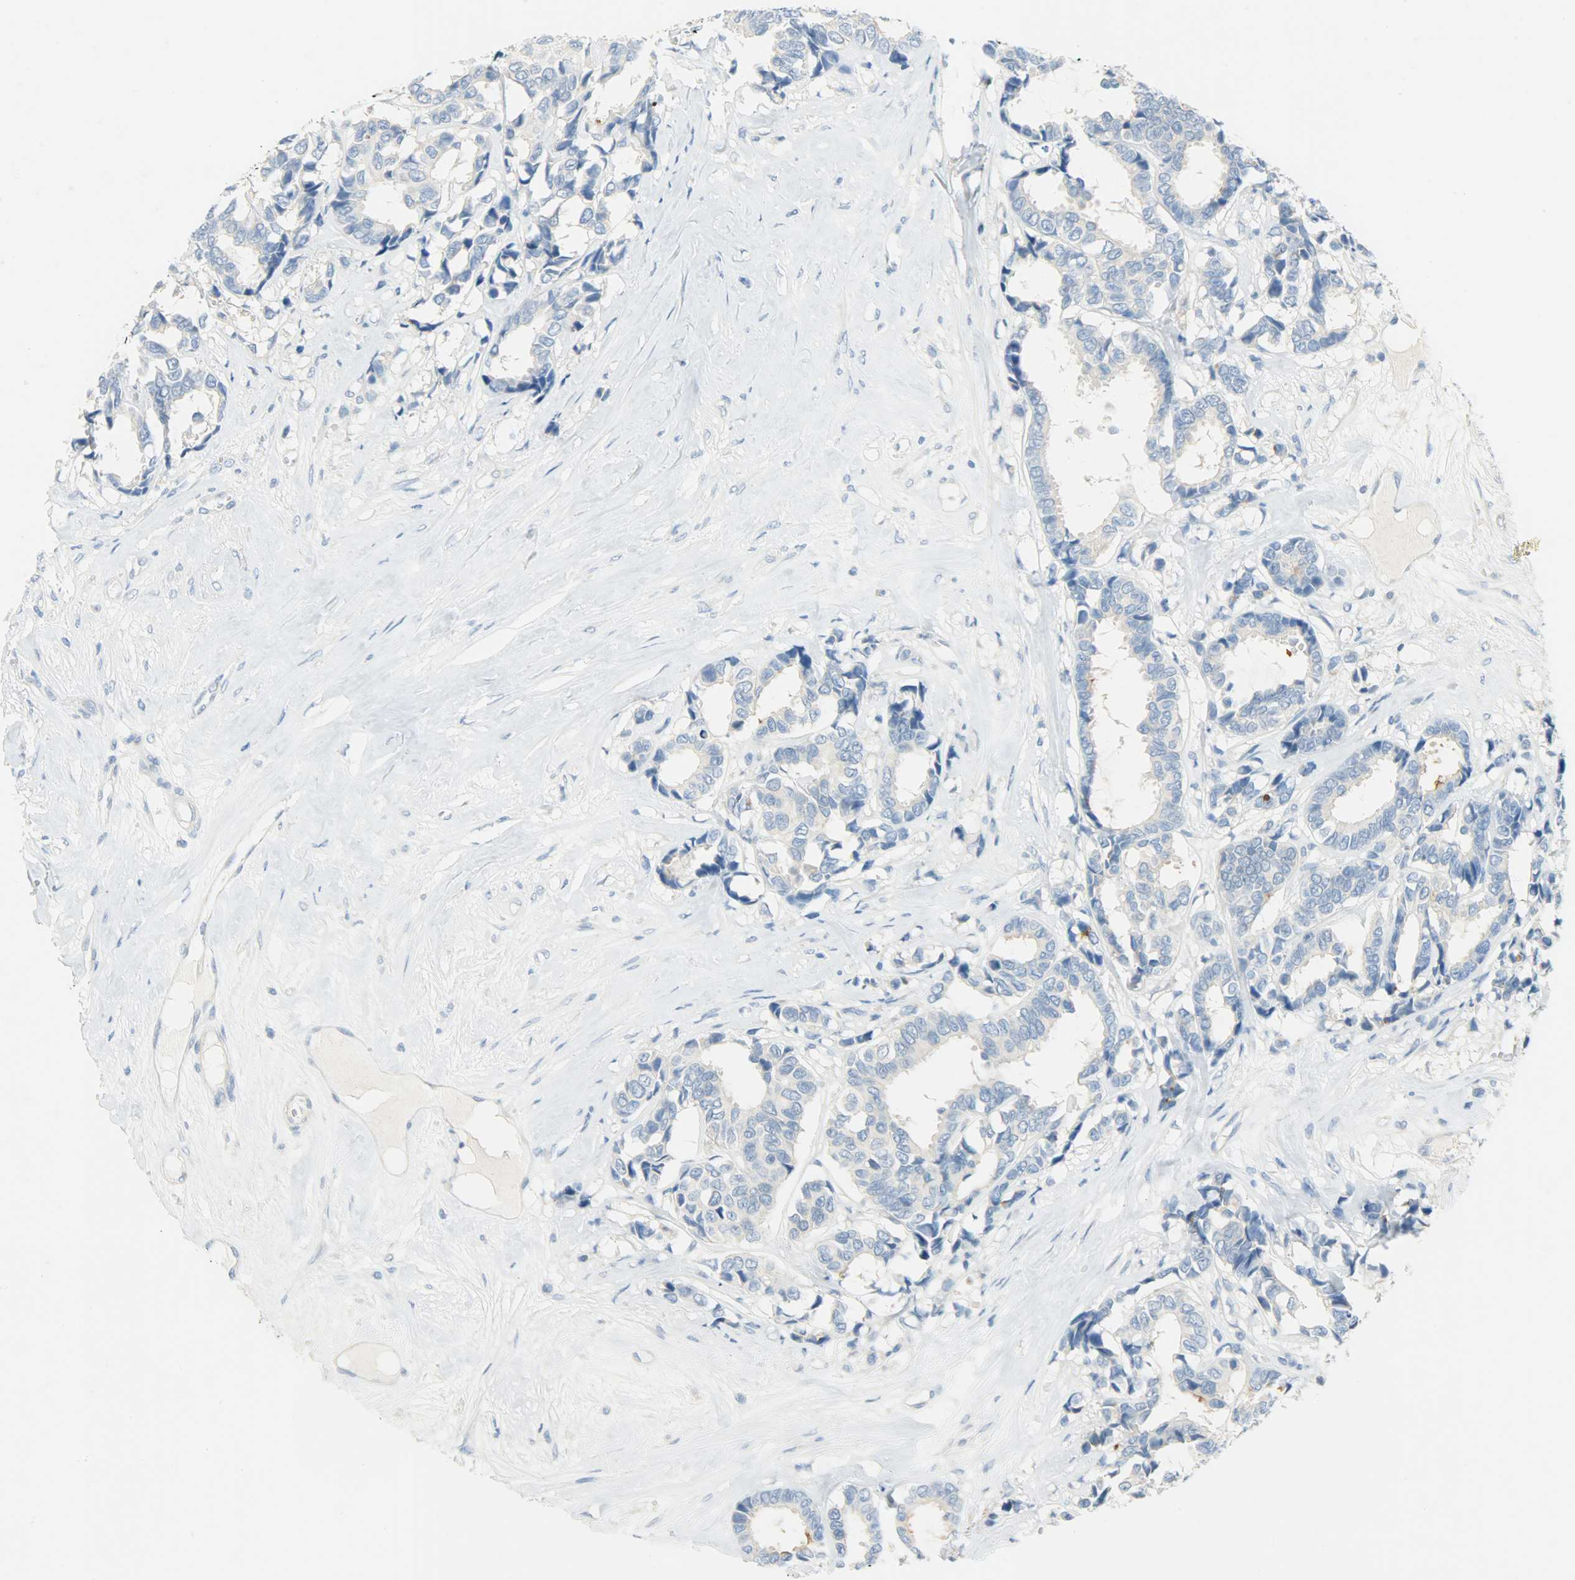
{"staining": {"intensity": "negative", "quantity": "none", "location": "none"}, "tissue": "breast cancer", "cell_type": "Tumor cells", "image_type": "cancer", "snomed": [{"axis": "morphology", "description": "Duct carcinoma"}, {"axis": "topography", "description": "Breast"}], "caption": "Tumor cells are negative for brown protein staining in invasive ductal carcinoma (breast).", "gene": "PROM1", "patient": {"sex": "female", "age": 87}}